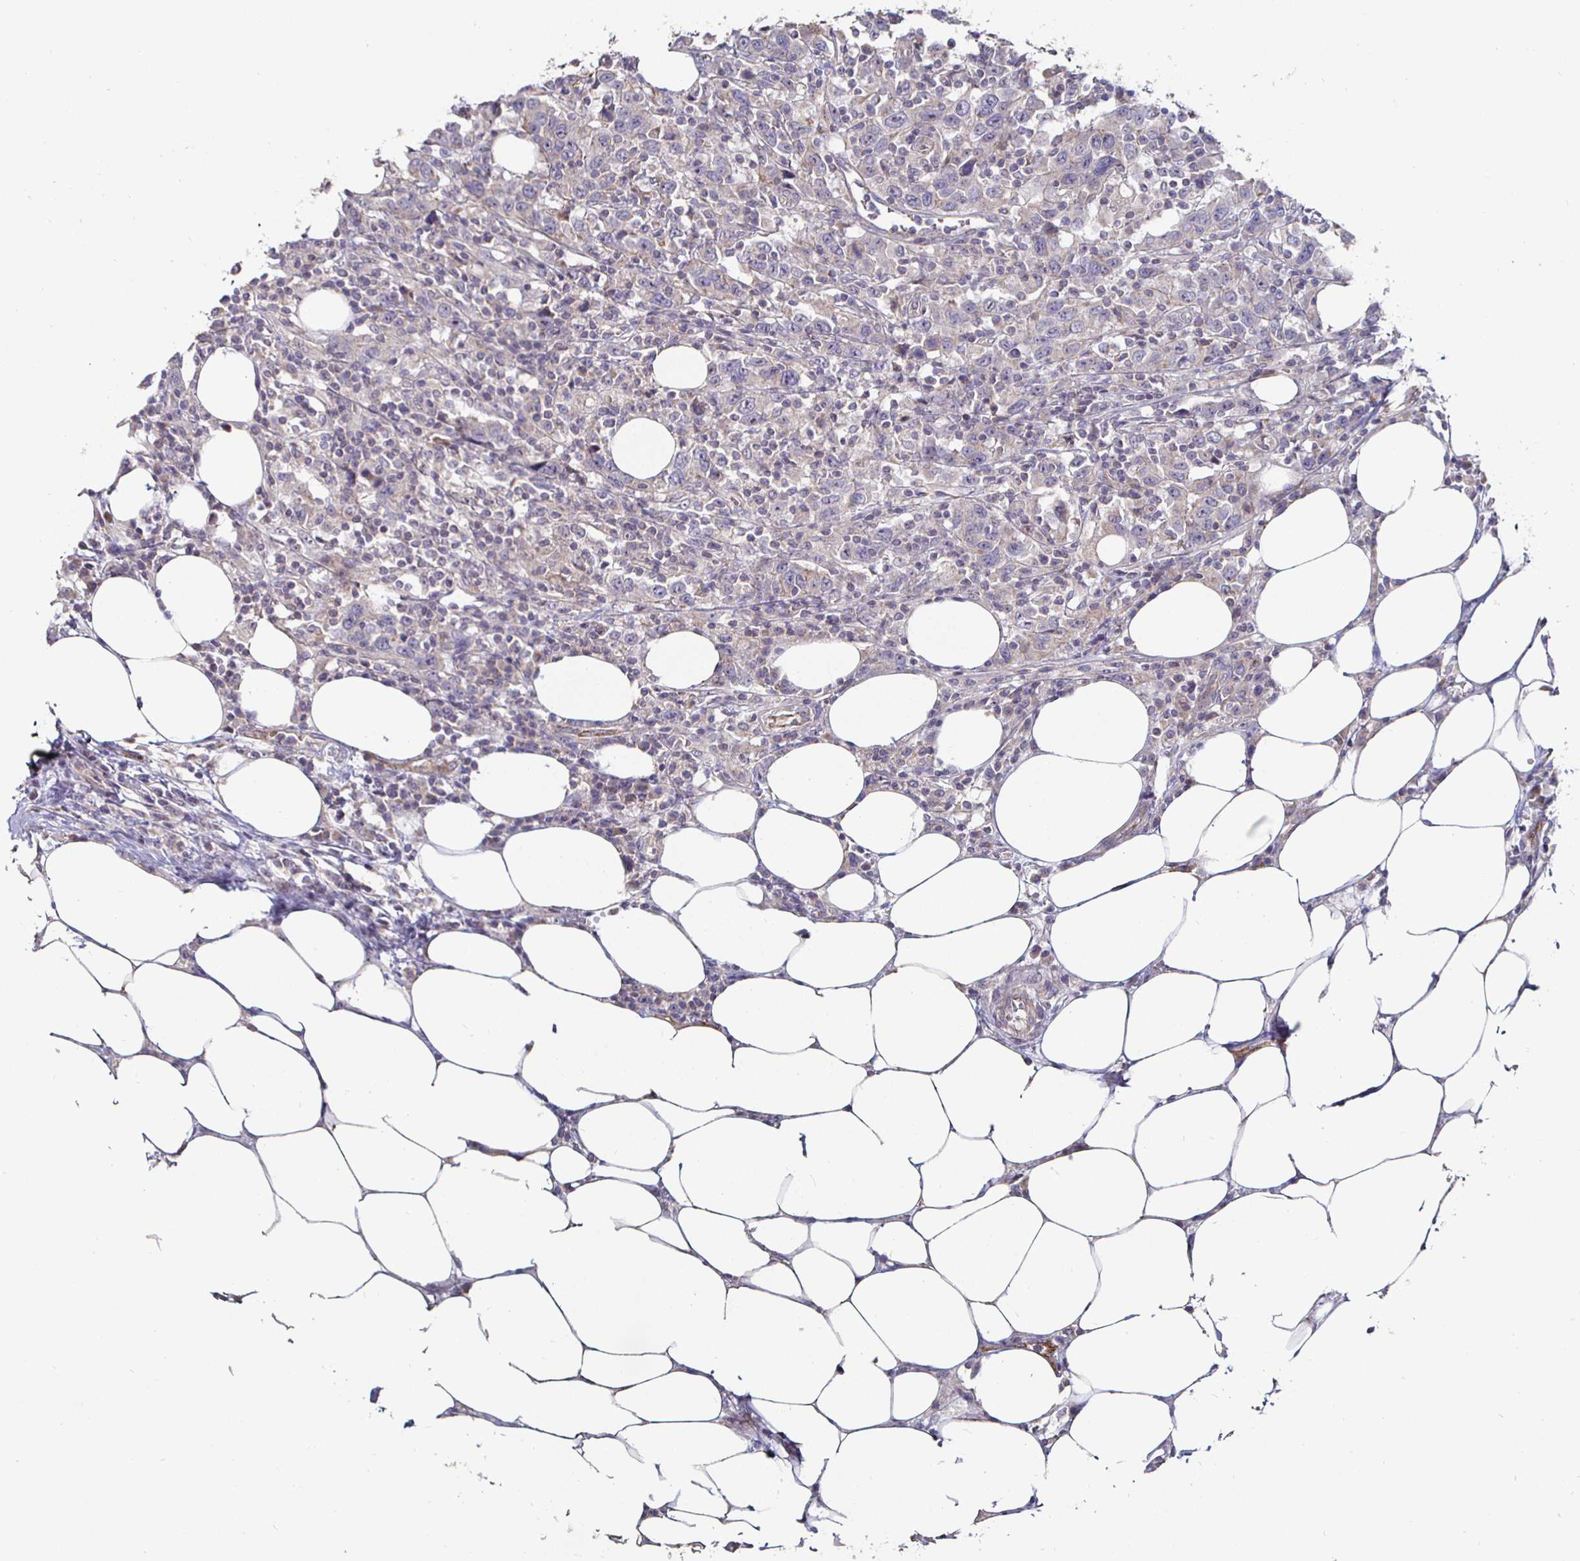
{"staining": {"intensity": "weak", "quantity": ">75%", "location": "cytoplasmic/membranous"}, "tissue": "urothelial cancer", "cell_type": "Tumor cells", "image_type": "cancer", "snomed": [{"axis": "morphology", "description": "Urothelial carcinoma, High grade"}, {"axis": "topography", "description": "Urinary bladder"}], "caption": "DAB (3,3'-diaminobenzidine) immunohistochemical staining of human urothelial carcinoma (high-grade) shows weak cytoplasmic/membranous protein staining in approximately >75% of tumor cells.", "gene": "NRSN1", "patient": {"sex": "male", "age": 61}}